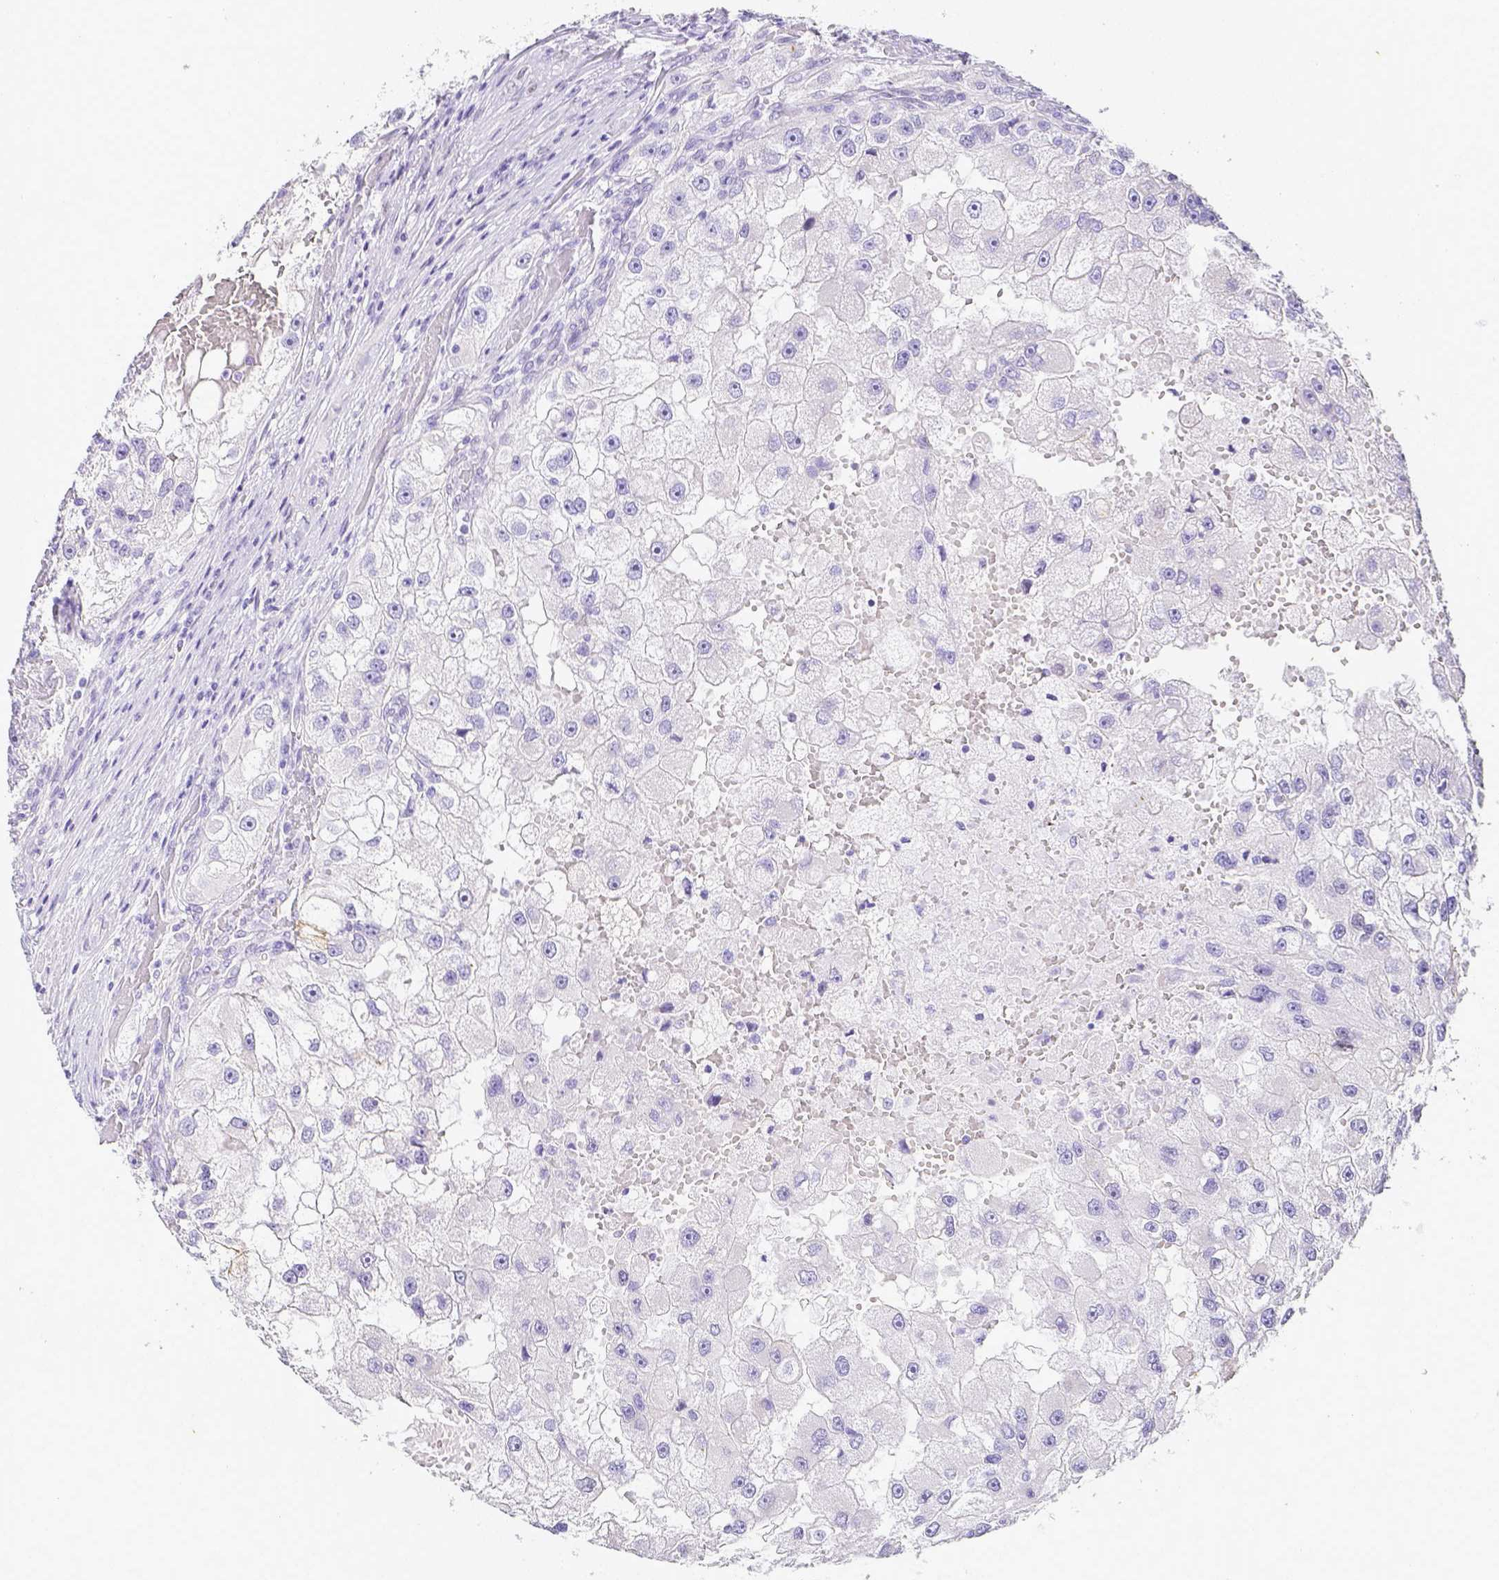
{"staining": {"intensity": "negative", "quantity": "none", "location": "none"}, "tissue": "renal cancer", "cell_type": "Tumor cells", "image_type": "cancer", "snomed": [{"axis": "morphology", "description": "Adenocarcinoma, NOS"}, {"axis": "topography", "description": "Kidney"}], "caption": "Immunohistochemical staining of human renal cancer (adenocarcinoma) demonstrates no significant staining in tumor cells.", "gene": "ARHGAP36", "patient": {"sex": "male", "age": 63}}